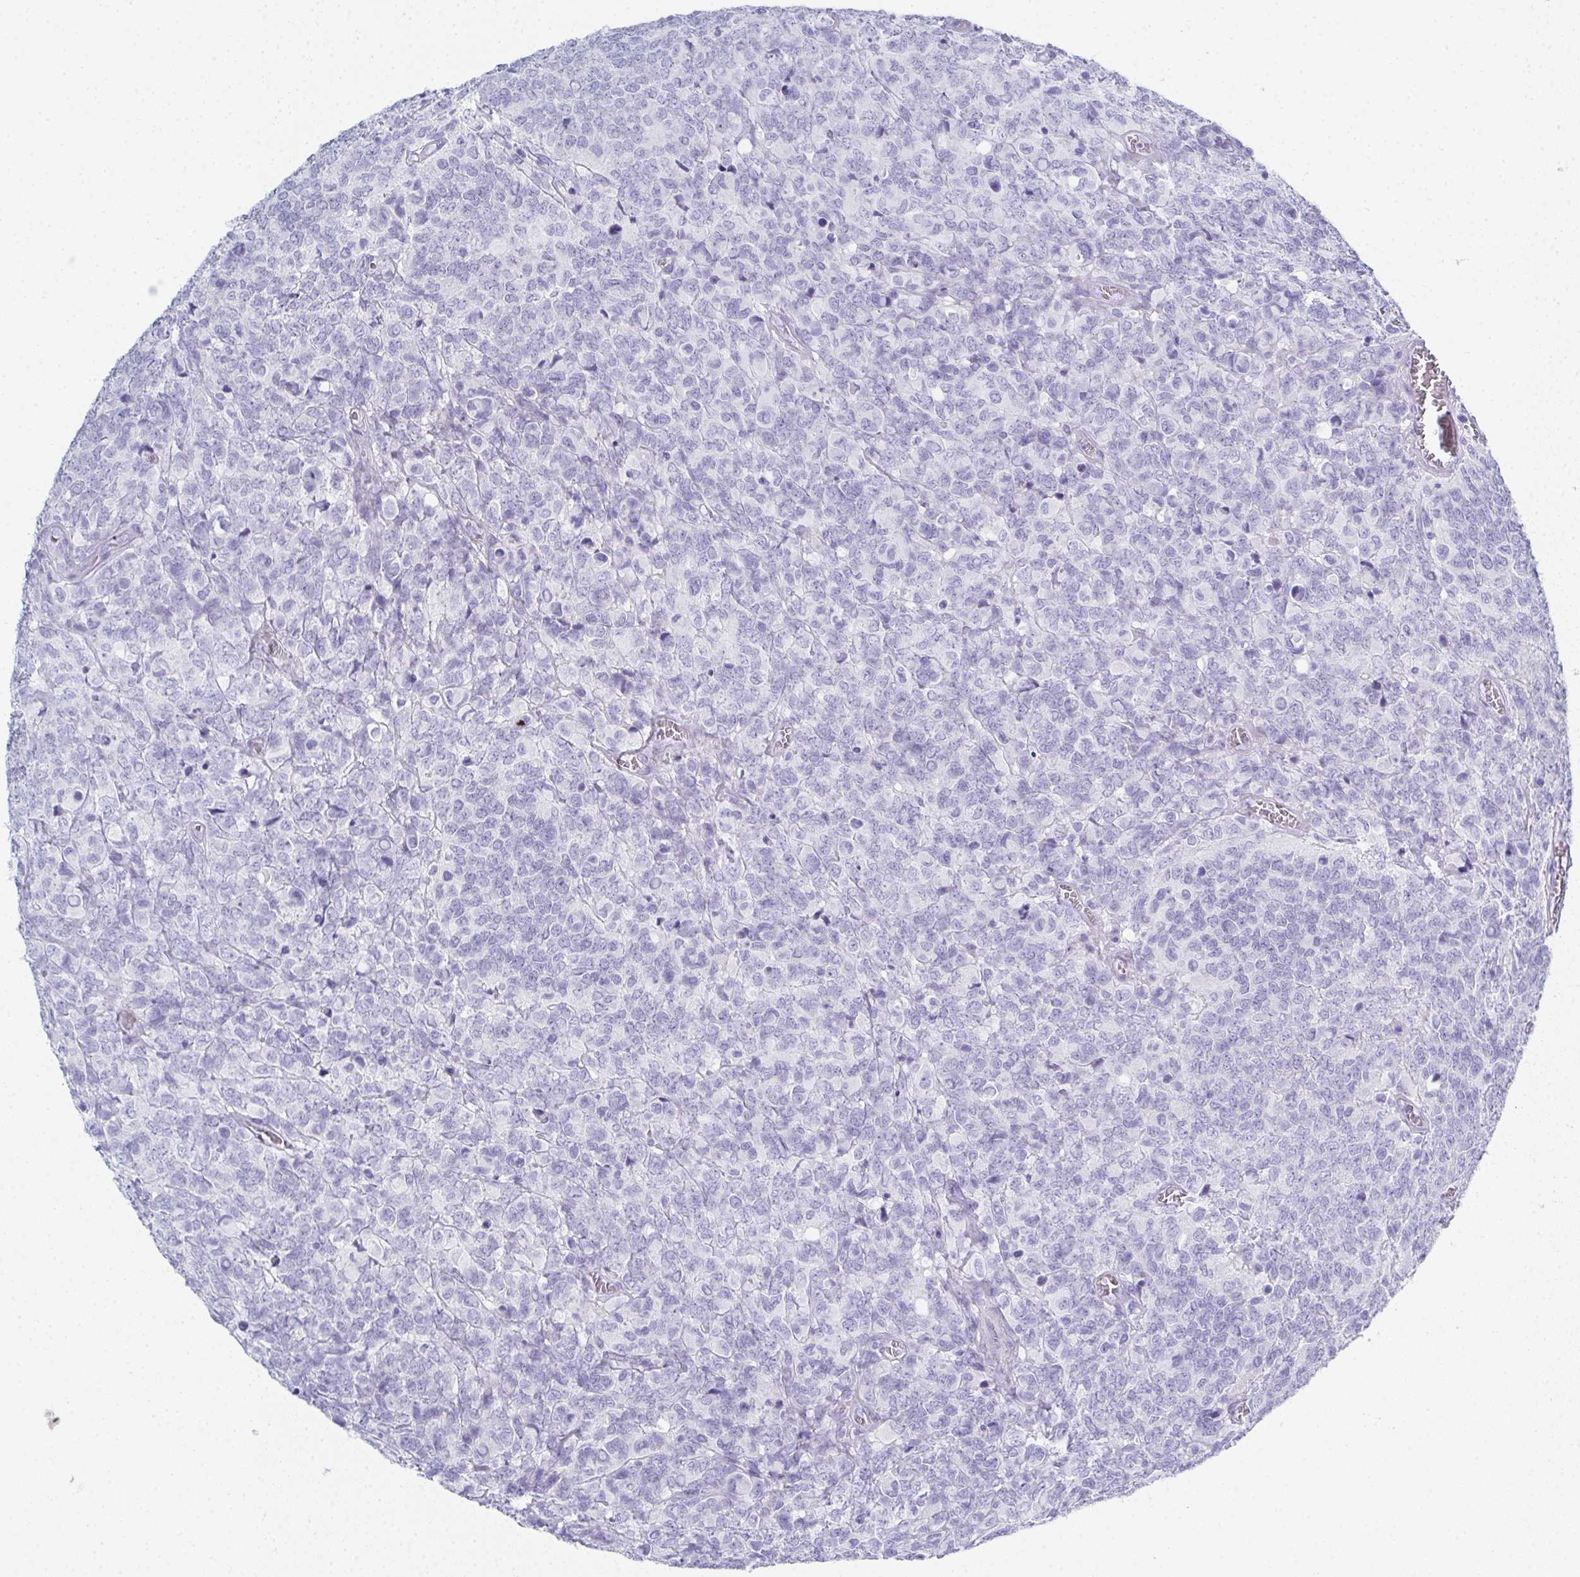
{"staining": {"intensity": "negative", "quantity": "none", "location": "none"}, "tissue": "glioma", "cell_type": "Tumor cells", "image_type": "cancer", "snomed": [{"axis": "morphology", "description": "Glioma, malignant, High grade"}, {"axis": "topography", "description": "Brain"}], "caption": "DAB (3,3'-diaminobenzidine) immunohistochemical staining of glioma shows no significant expression in tumor cells.", "gene": "SYCP1", "patient": {"sex": "male", "age": 39}}